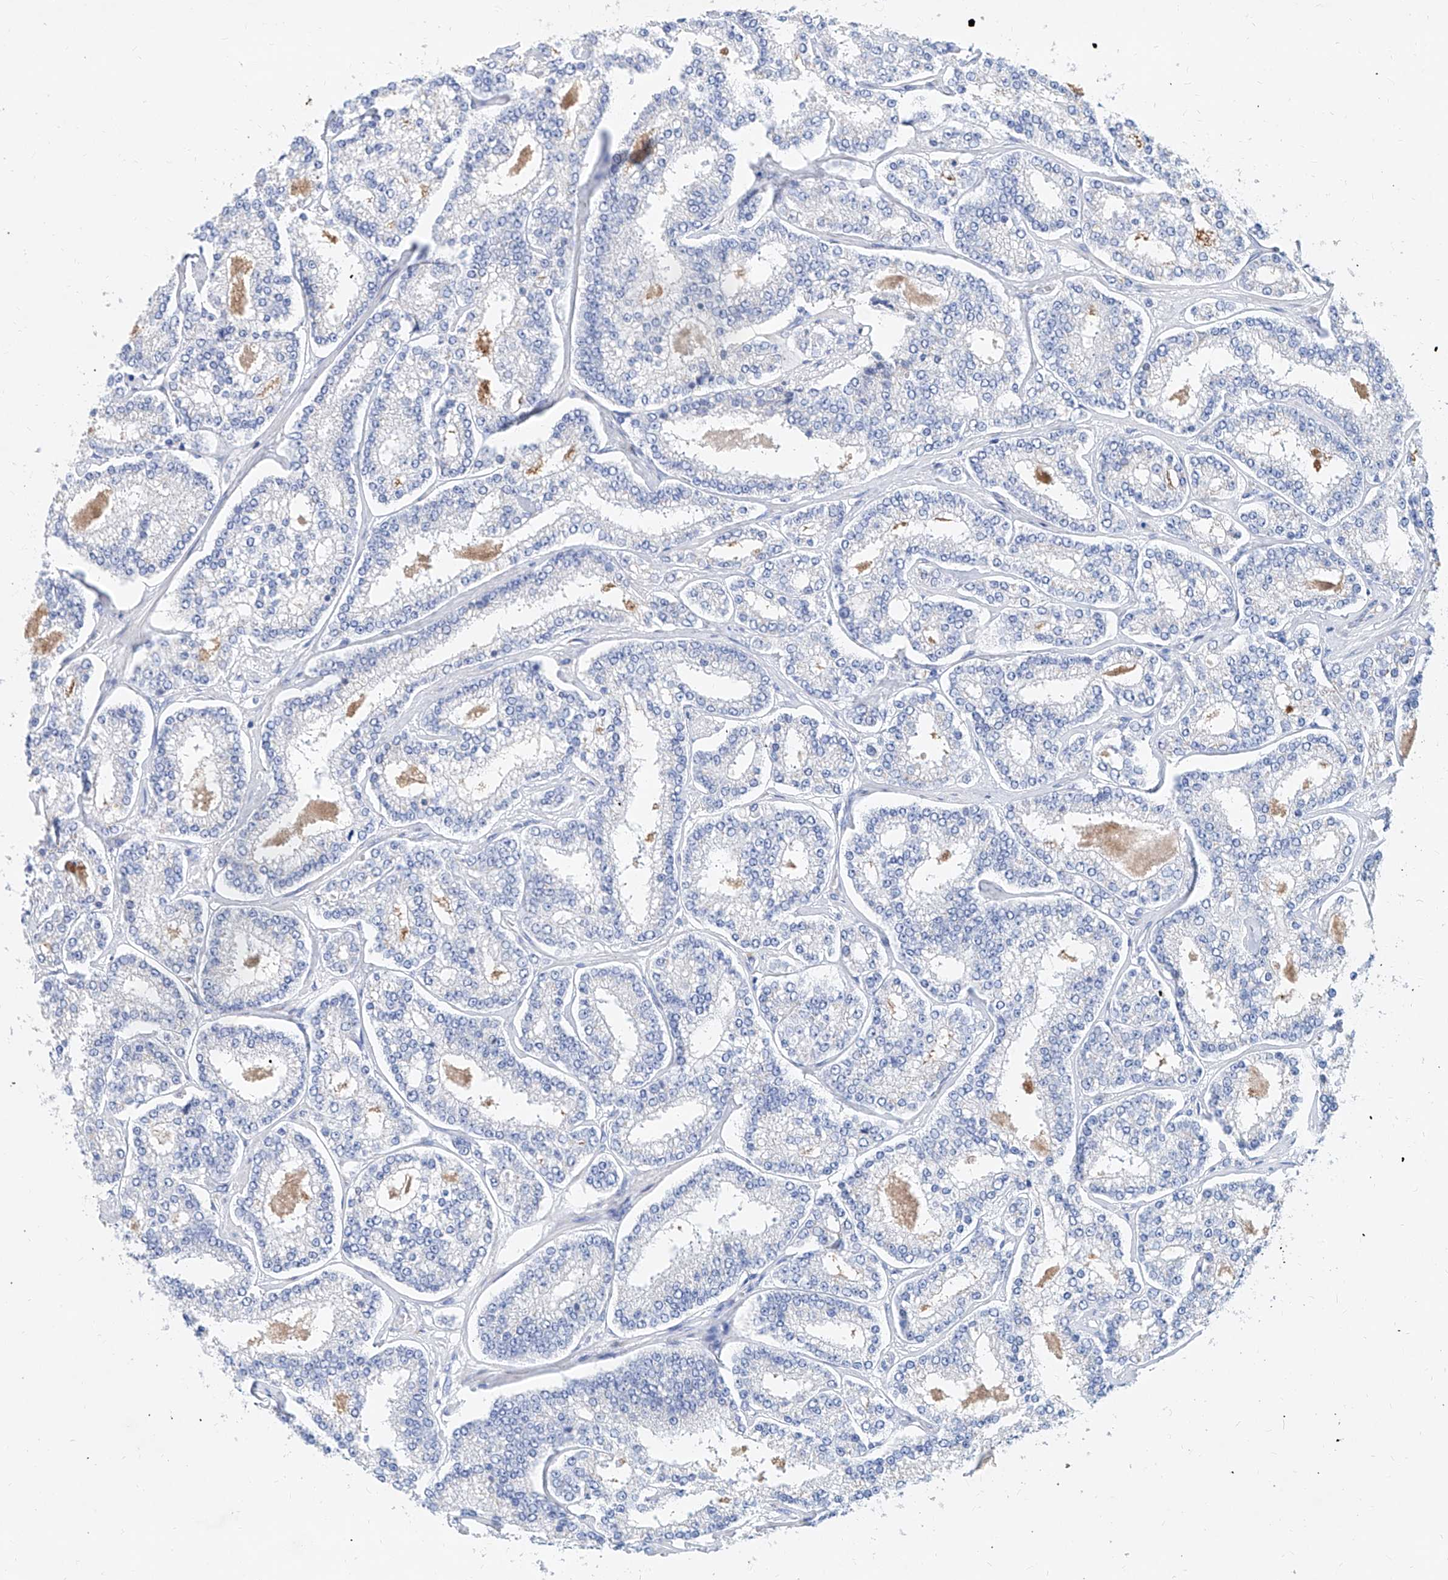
{"staining": {"intensity": "negative", "quantity": "none", "location": "none"}, "tissue": "prostate cancer", "cell_type": "Tumor cells", "image_type": "cancer", "snomed": [{"axis": "morphology", "description": "Normal tissue, NOS"}, {"axis": "morphology", "description": "Adenocarcinoma, High grade"}, {"axis": "topography", "description": "Prostate"}], "caption": "There is no significant positivity in tumor cells of adenocarcinoma (high-grade) (prostate).", "gene": "SLC25A29", "patient": {"sex": "male", "age": 83}}